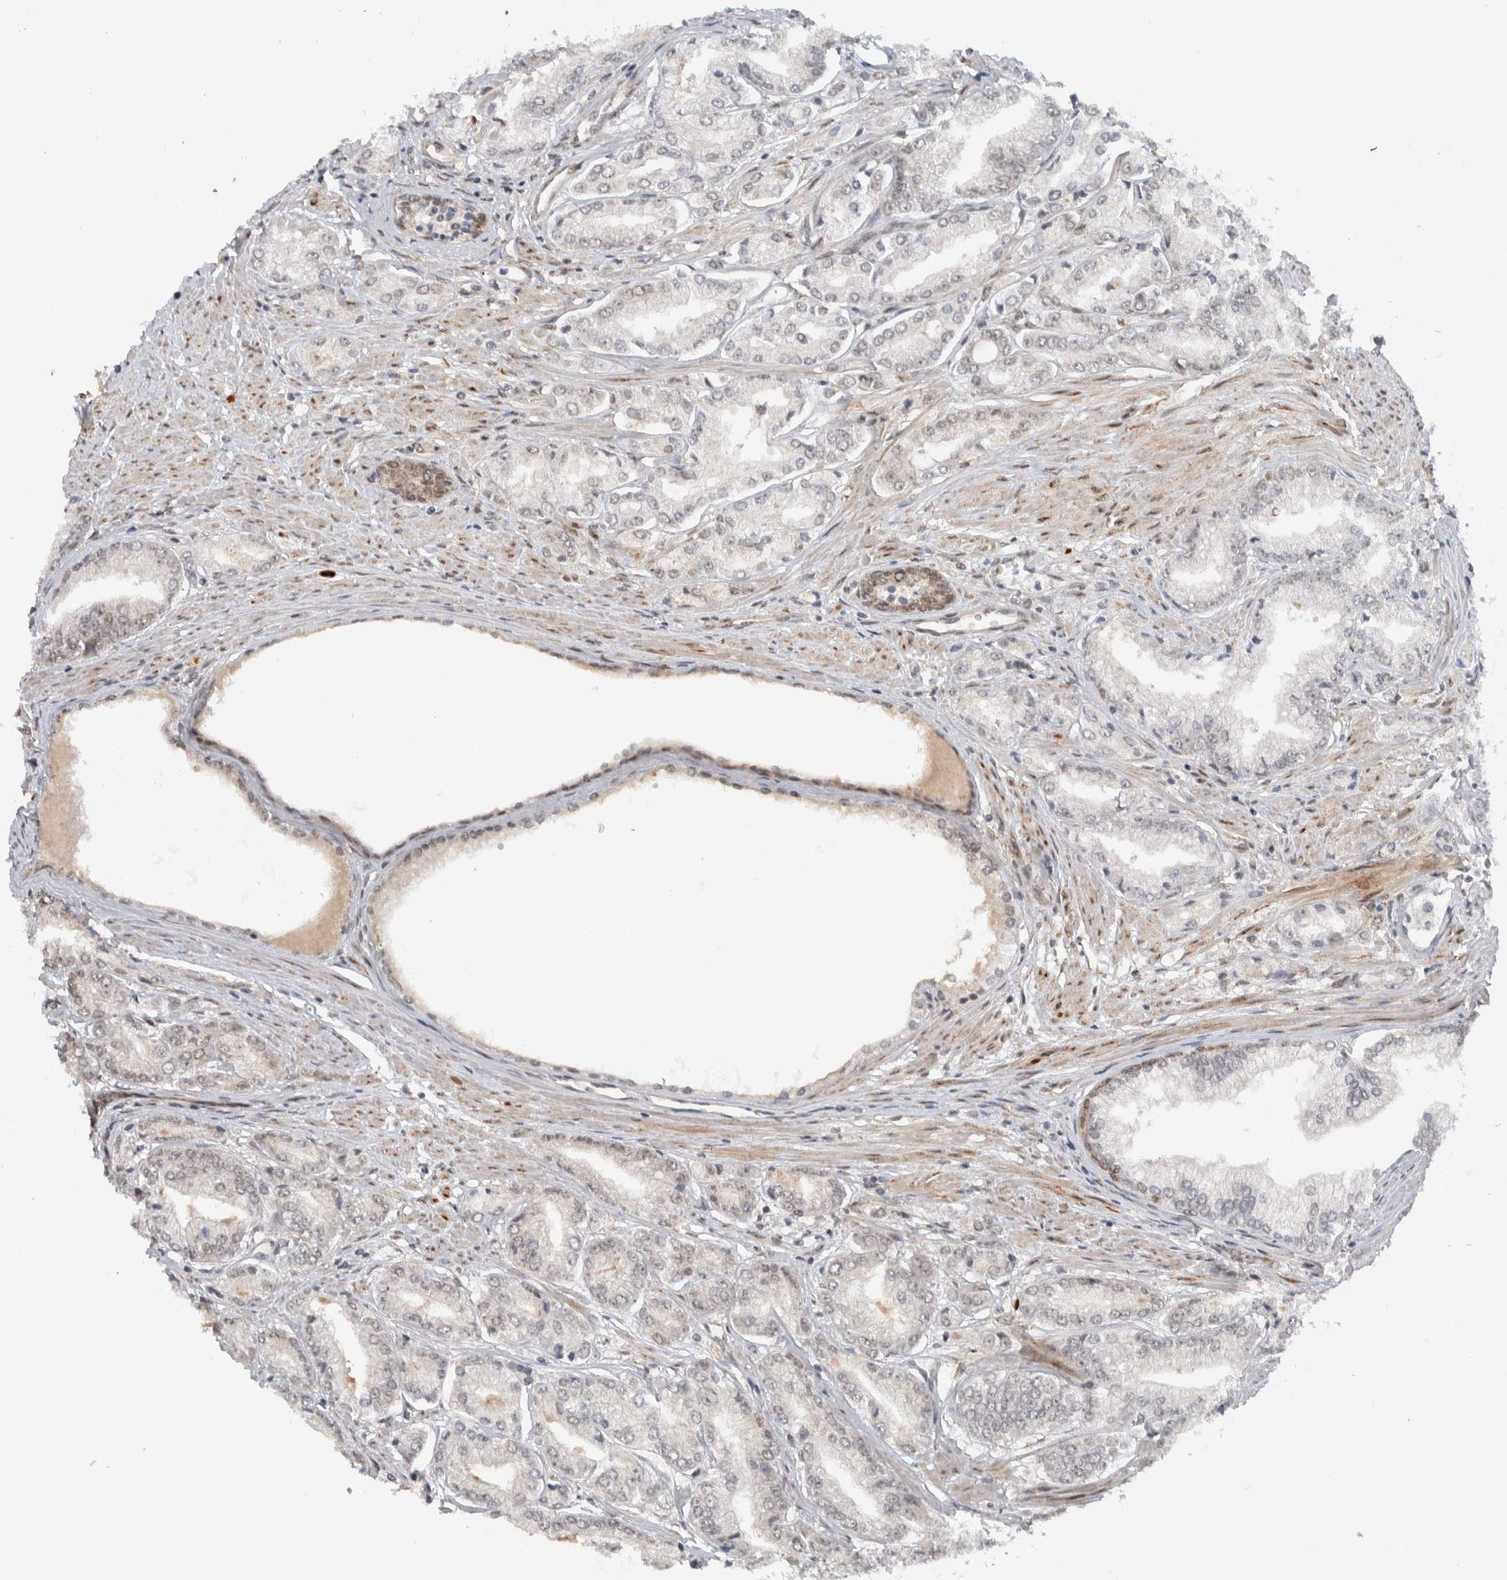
{"staining": {"intensity": "weak", "quantity": "<25%", "location": "nuclear"}, "tissue": "prostate cancer", "cell_type": "Tumor cells", "image_type": "cancer", "snomed": [{"axis": "morphology", "description": "Adenocarcinoma, Low grade"}, {"axis": "topography", "description": "Prostate"}], "caption": "An immunohistochemistry photomicrograph of prostate cancer is shown. There is no staining in tumor cells of prostate cancer.", "gene": "TNRC18", "patient": {"sex": "male", "age": 52}}